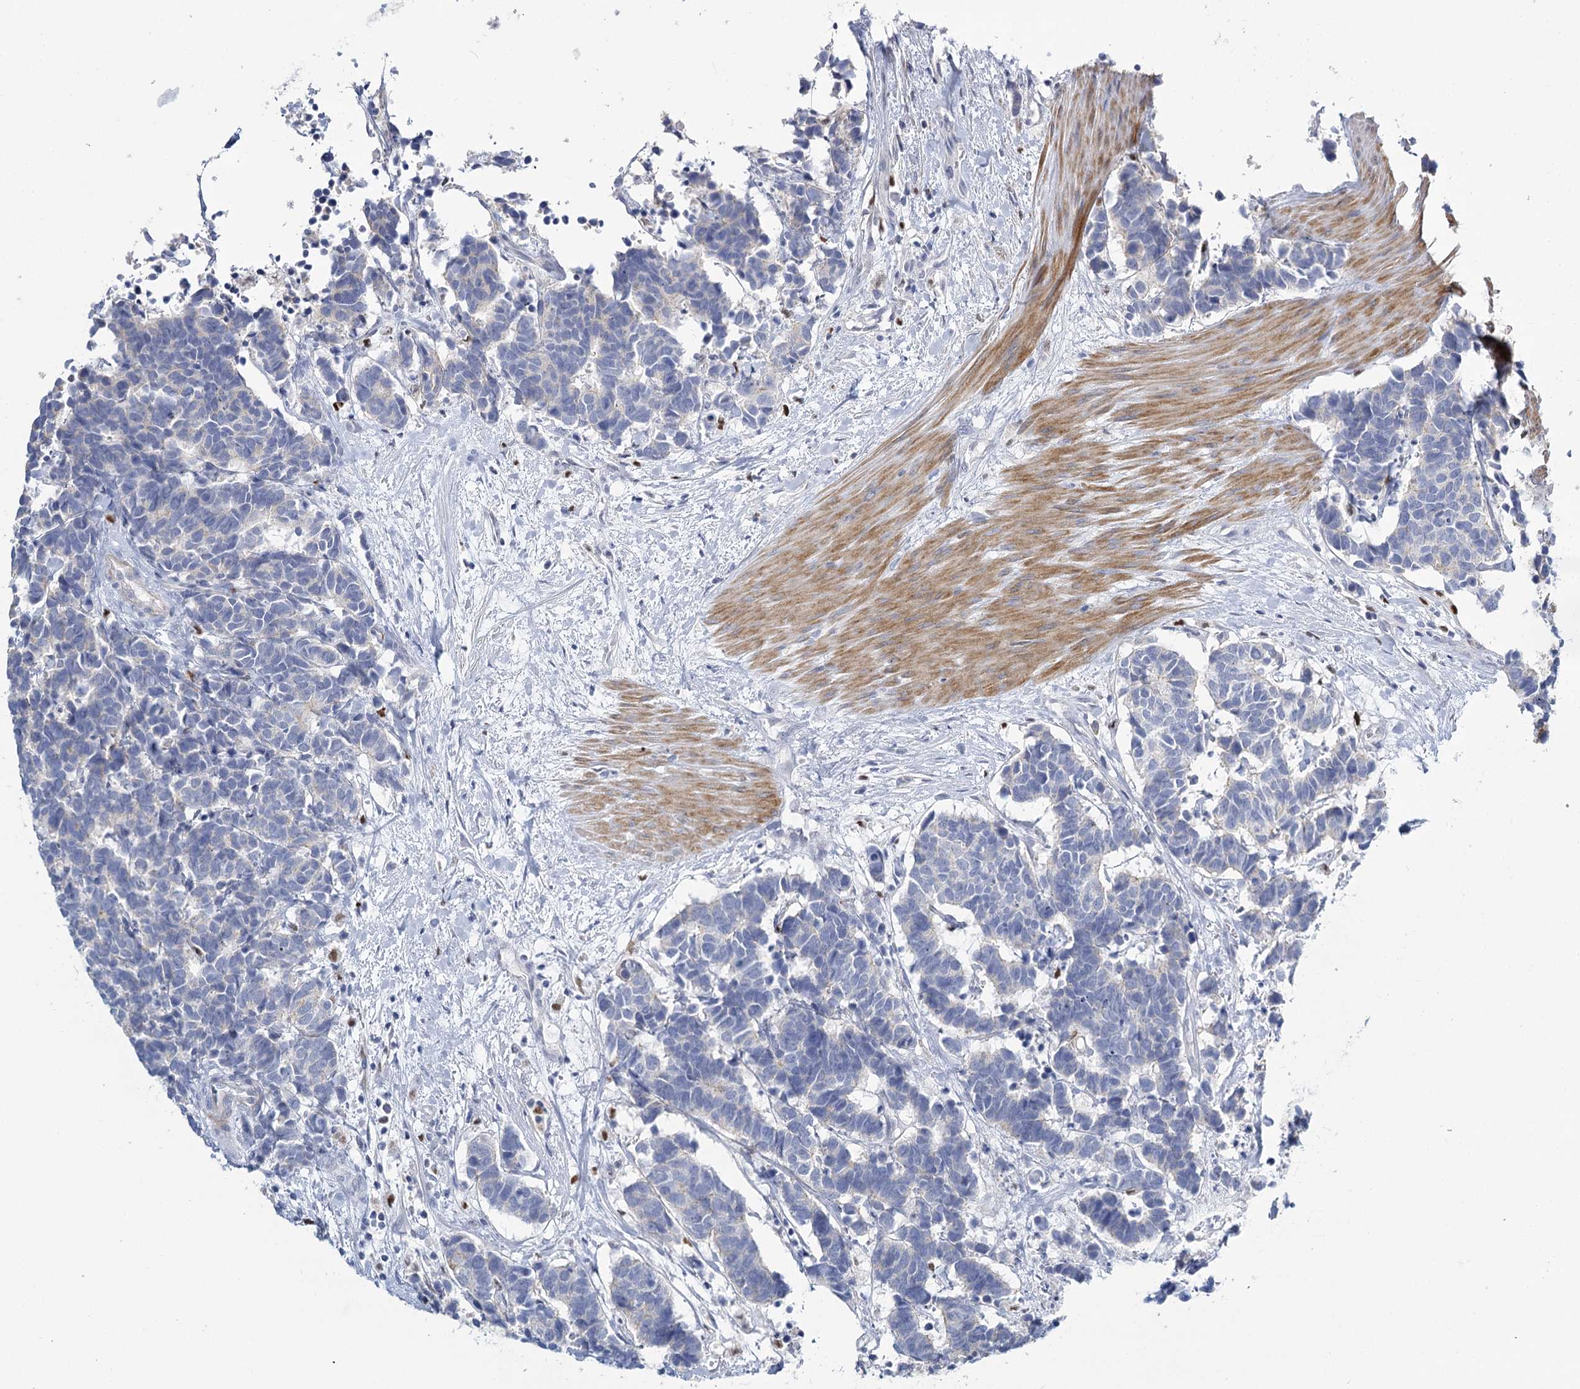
{"staining": {"intensity": "negative", "quantity": "none", "location": "none"}, "tissue": "carcinoid", "cell_type": "Tumor cells", "image_type": "cancer", "snomed": [{"axis": "morphology", "description": "Carcinoma, NOS"}, {"axis": "morphology", "description": "Carcinoid, malignant, NOS"}, {"axis": "topography", "description": "Urinary bladder"}], "caption": "An immunohistochemistry image of carcinoid is shown. There is no staining in tumor cells of carcinoid.", "gene": "IGSF3", "patient": {"sex": "male", "age": 57}}